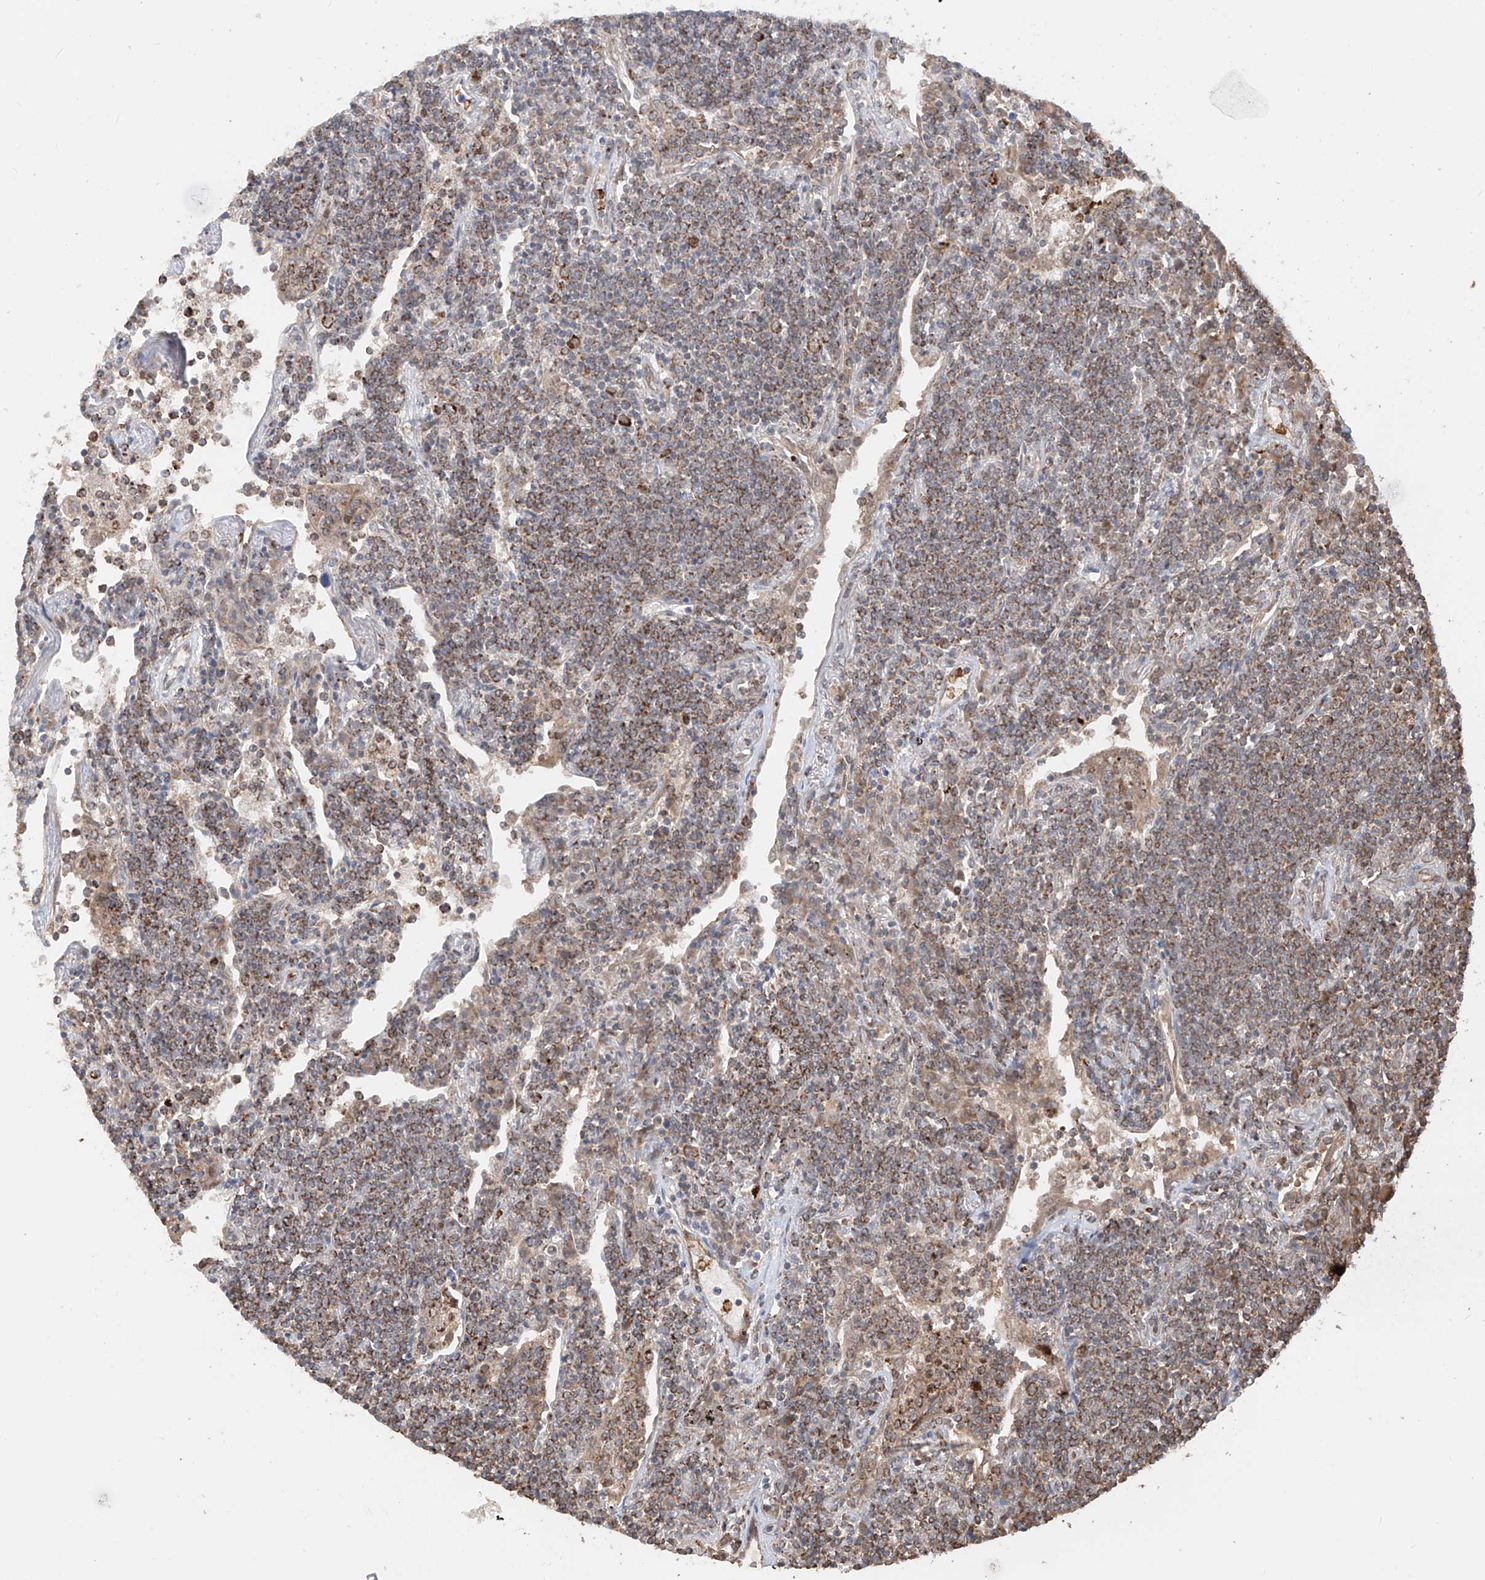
{"staining": {"intensity": "moderate", "quantity": "25%-75%", "location": "cytoplasmic/membranous"}, "tissue": "lymphoma", "cell_type": "Tumor cells", "image_type": "cancer", "snomed": [{"axis": "morphology", "description": "Malignant lymphoma, non-Hodgkin's type, Low grade"}, {"axis": "topography", "description": "Lung"}], "caption": "An immunohistochemistry histopathology image of neoplastic tissue is shown. Protein staining in brown highlights moderate cytoplasmic/membranous positivity in low-grade malignant lymphoma, non-Hodgkin's type within tumor cells. (brown staining indicates protein expression, while blue staining denotes nuclei).", "gene": "AHCTF1", "patient": {"sex": "female", "age": 71}}